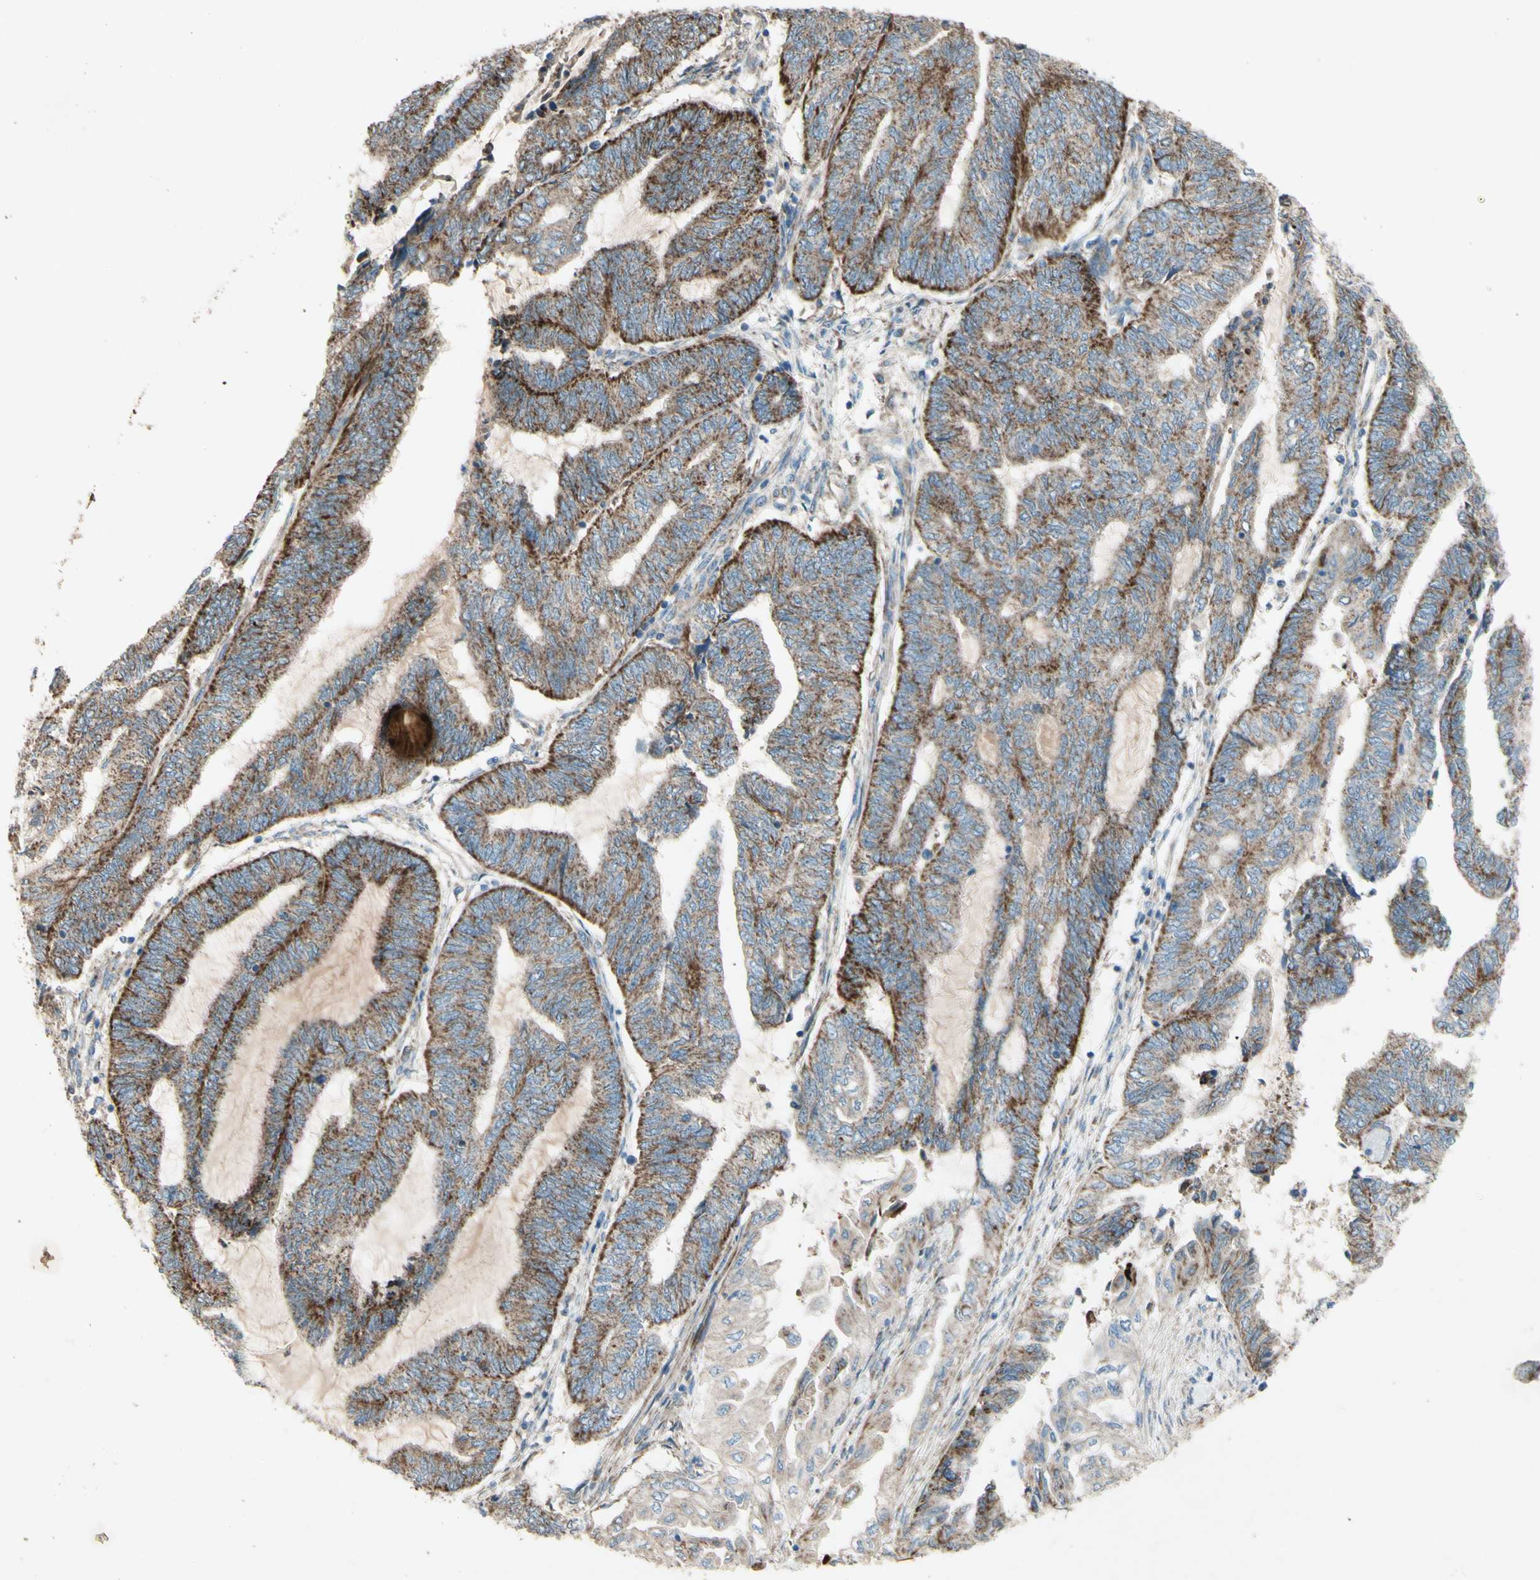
{"staining": {"intensity": "strong", "quantity": ">75%", "location": "cytoplasmic/membranous"}, "tissue": "endometrial cancer", "cell_type": "Tumor cells", "image_type": "cancer", "snomed": [{"axis": "morphology", "description": "Adenocarcinoma, NOS"}, {"axis": "topography", "description": "Uterus"}, {"axis": "topography", "description": "Endometrium"}], "caption": "Immunohistochemistry (IHC) micrograph of neoplastic tissue: human endometrial adenocarcinoma stained using IHC displays high levels of strong protein expression localized specifically in the cytoplasmic/membranous of tumor cells, appearing as a cytoplasmic/membranous brown color.", "gene": "RHOT1", "patient": {"sex": "female", "age": 70}}